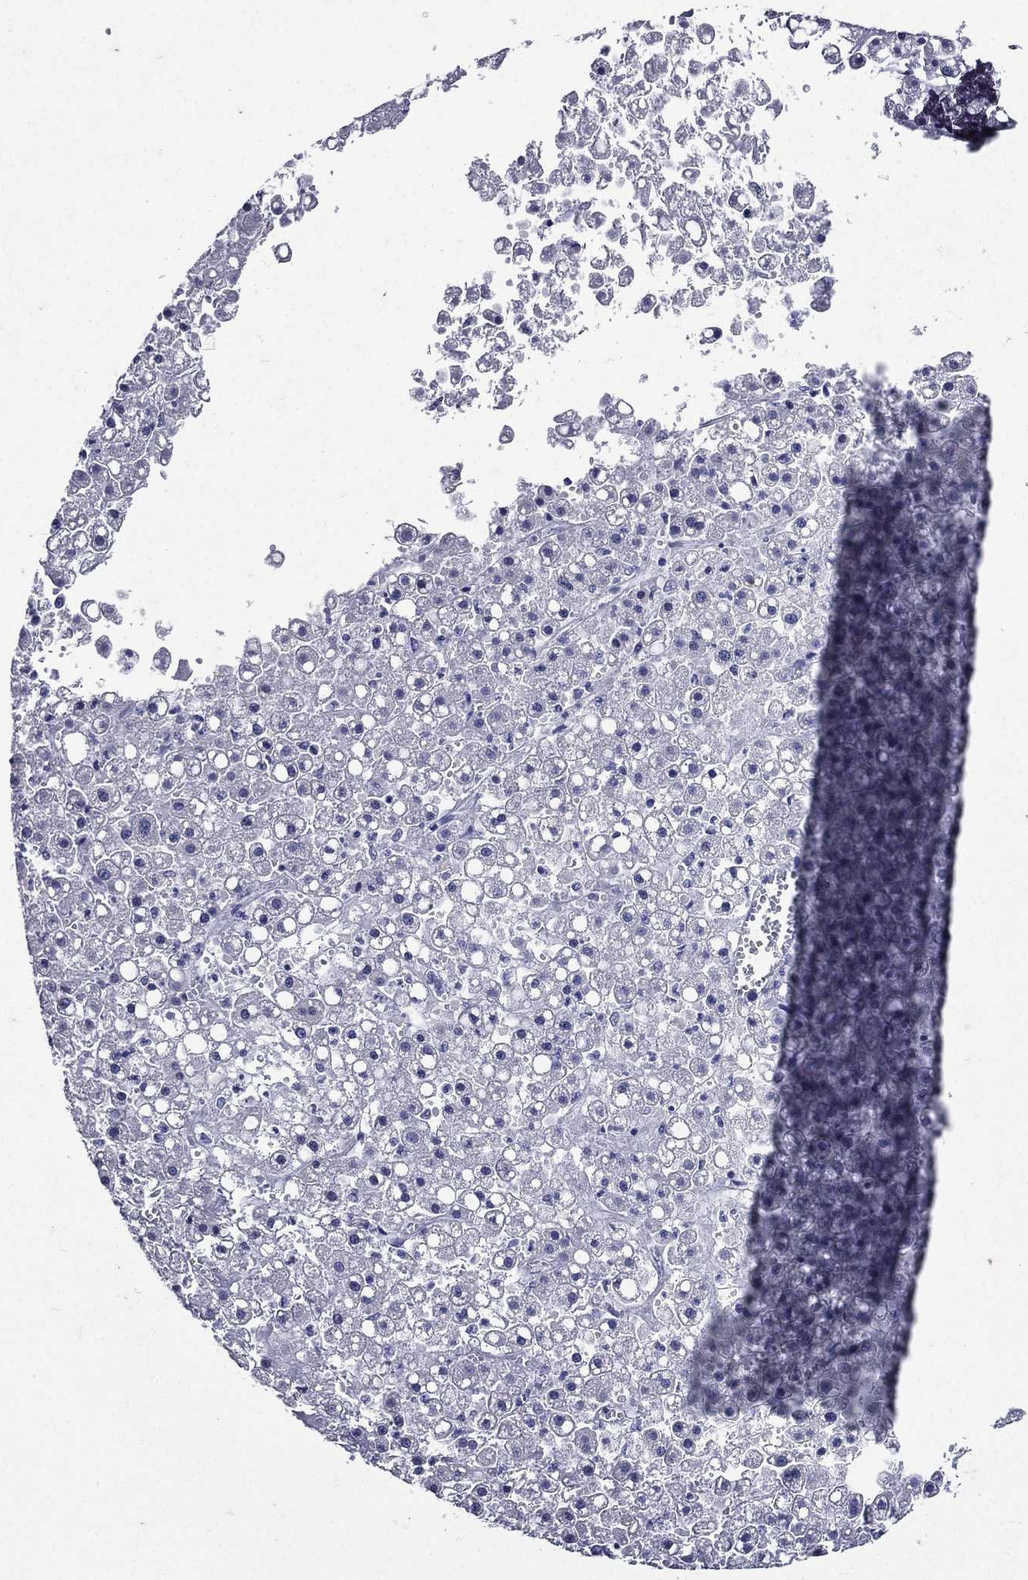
{"staining": {"intensity": "negative", "quantity": "none", "location": "none"}, "tissue": "liver cancer", "cell_type": "Tumor cells", "image_type": "cancer", "snomed": [{"axis": "morphology", "description": "Carcinoma, Hepatocellular, NOS"}, {"axis": "topography", "description": "Liver"}], "caption": "High power microscopy micrograph of an immunohistochemistry (IHC) histopathology image of hepatocellular carcinoma (liver), revealing no significant positivity in tumor cells. The staining was performed using DAB (3,3'-diaminobenzidine) to visualize the protein expression in brown, while the nuclei were stained in blue with hematoxylin (Magnification: 20x).", "gene": "TGM1", "patient": {"sex": "male", "age": 67}}